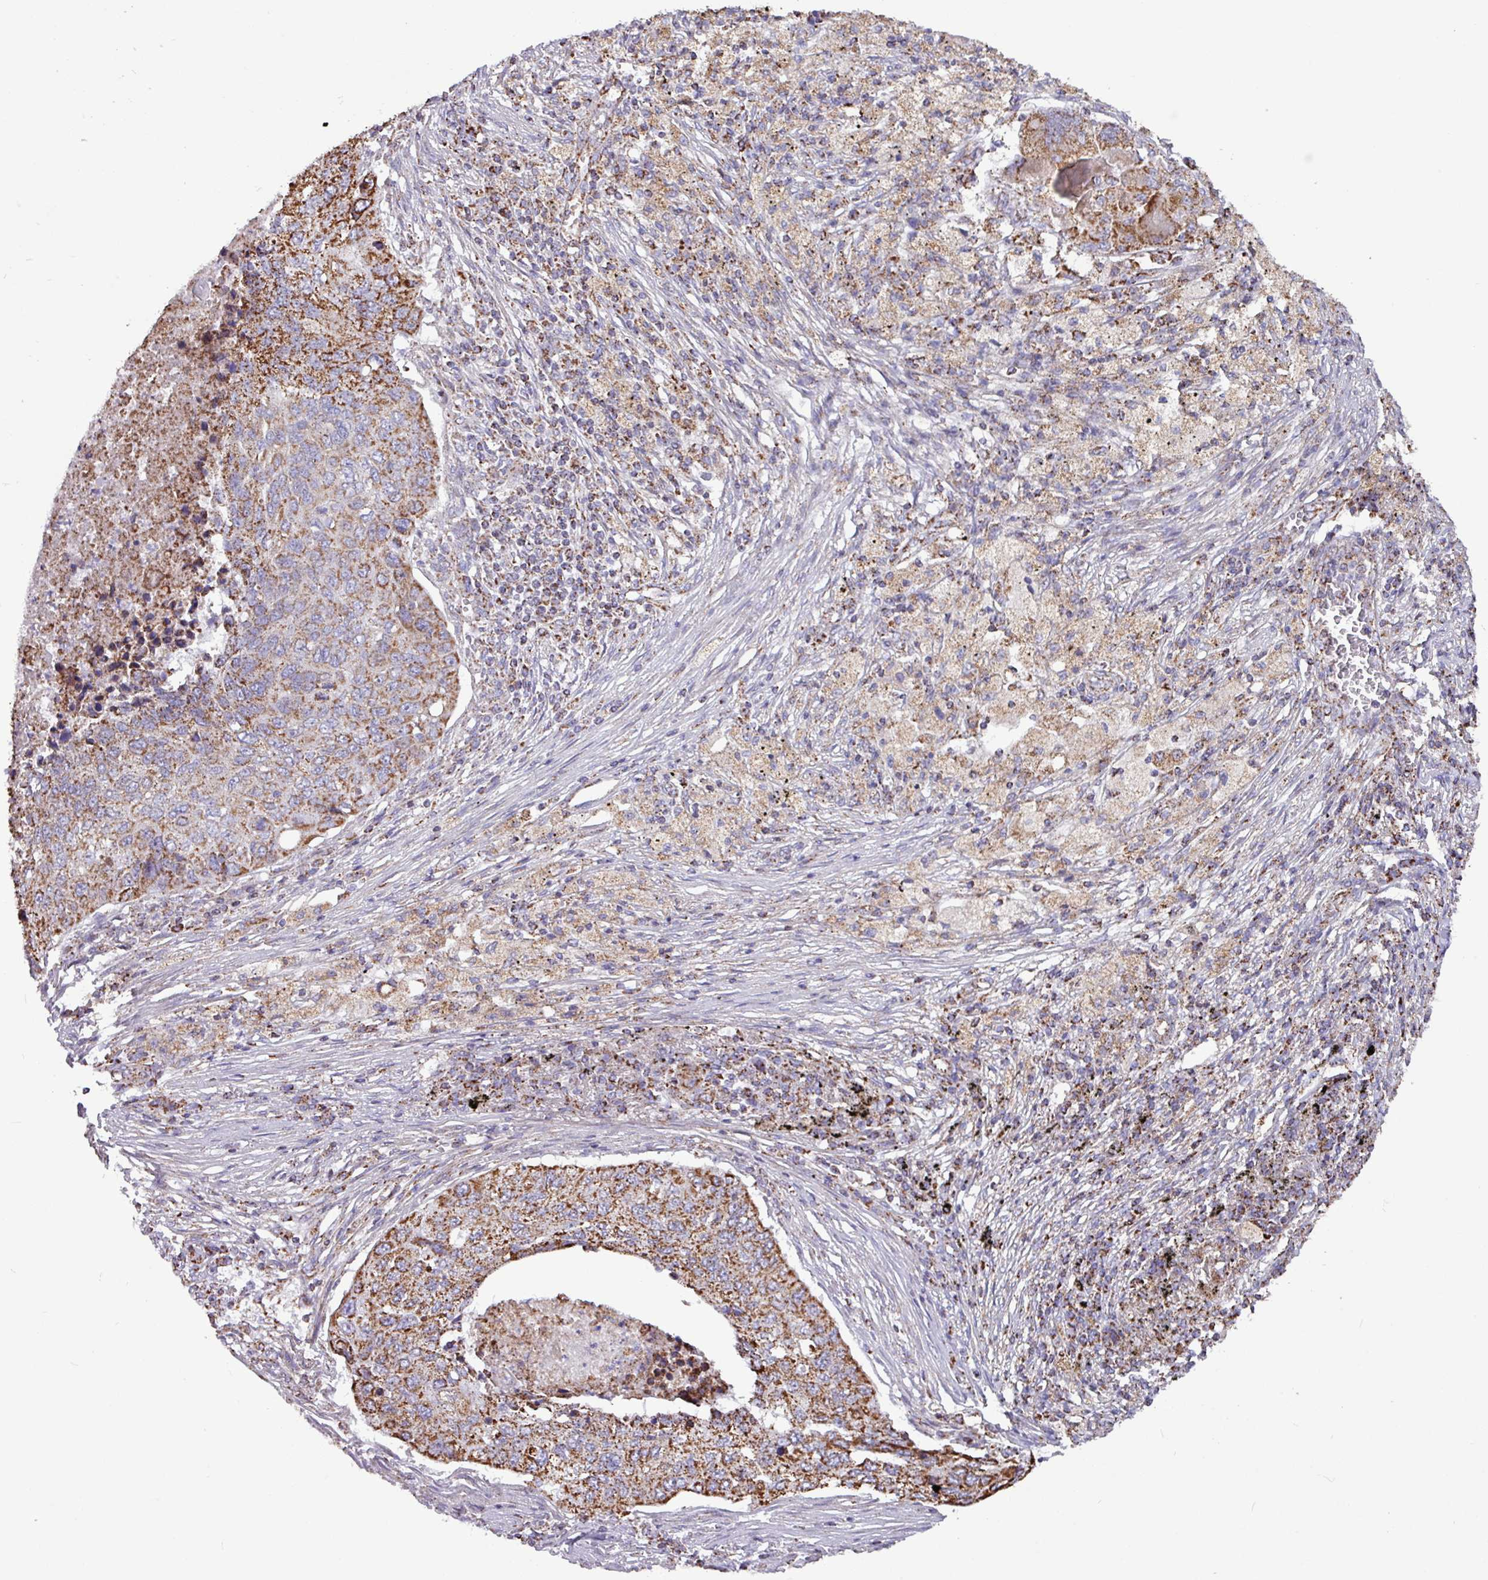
{"staining": {"intensity": "moderate", "quantity": ">75%", "location": "cytoplasmic/membranous"}, "tissue": "lung cancer", "cell_type": "Tumor cells", "image_type": "cancer", "snomed": [{"axis": "morphology", "description": "Squamous cell carcinoma, NOS"}, {"axis": "topography", "description": "Lung"}], "caption": "This image reveals squamous cell carcinoma (lung) stained with IHC to label a protein in brown. The cytoplasmic/membranous of tumor cells show moderate positivity for the protein. Nuclei are counter-stained blue.", "gene": "RTL3", "patient": {"sex": "female", "age": 63}}